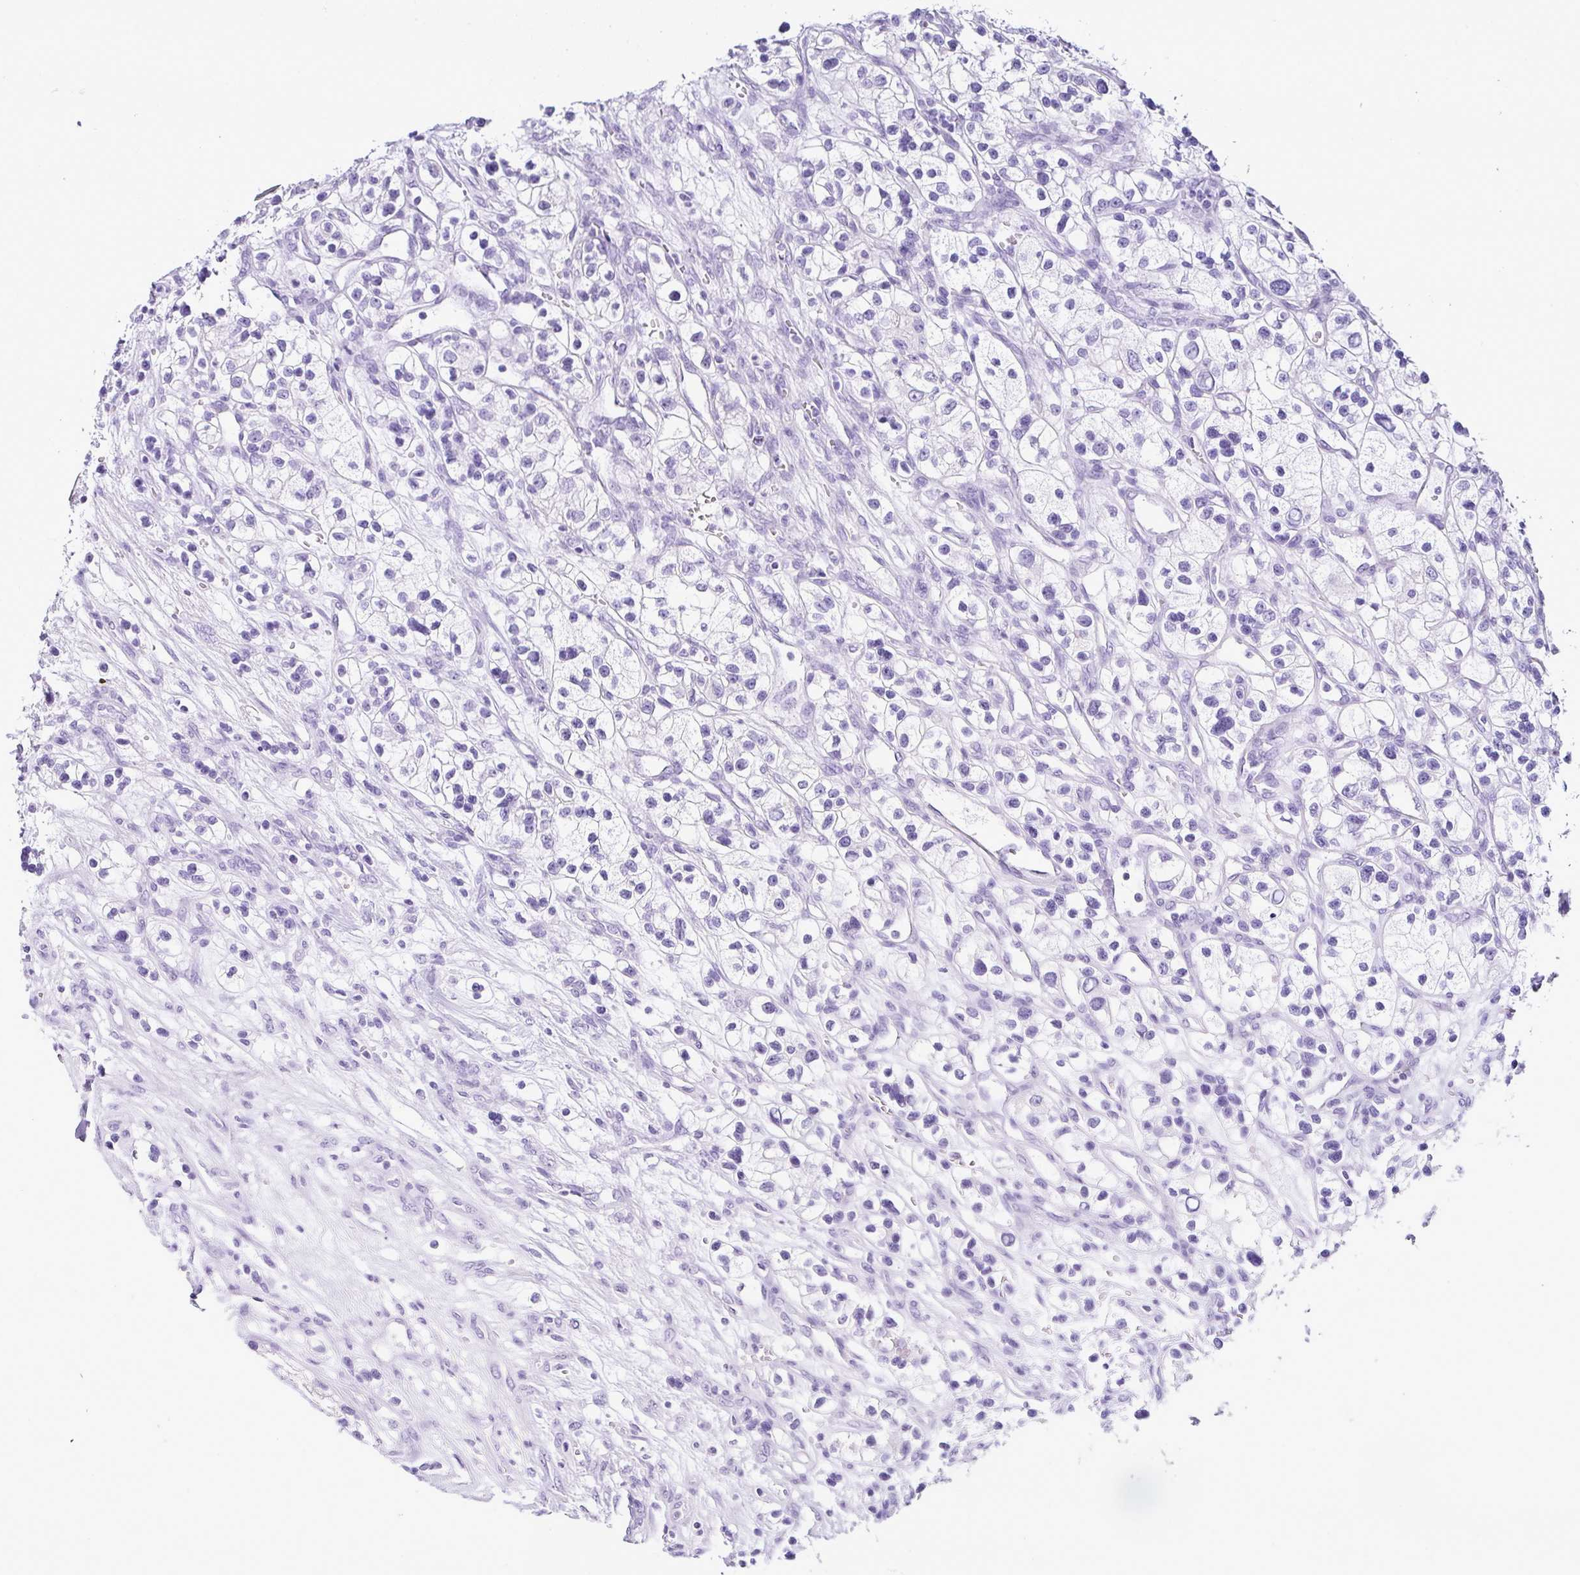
{"staining": {"intensity": "negative", "quantity": "none", "location": "none"}, "tissue": "renal cancer", "cell_type": "Tumor cells", "image_type": "cancer", "snomed": [{"axis": "morphology", "description": "Adenocarcinoma, NOS"}, {"axis": "topography", "description": "Kidney"}], "caption": "Photomicrograph shows no significant protein staining in tumor cells of renal cancer (adenocarcinoma).", "gene": "SERPINB3", "patient": {"sex": "female", "age": 57}}